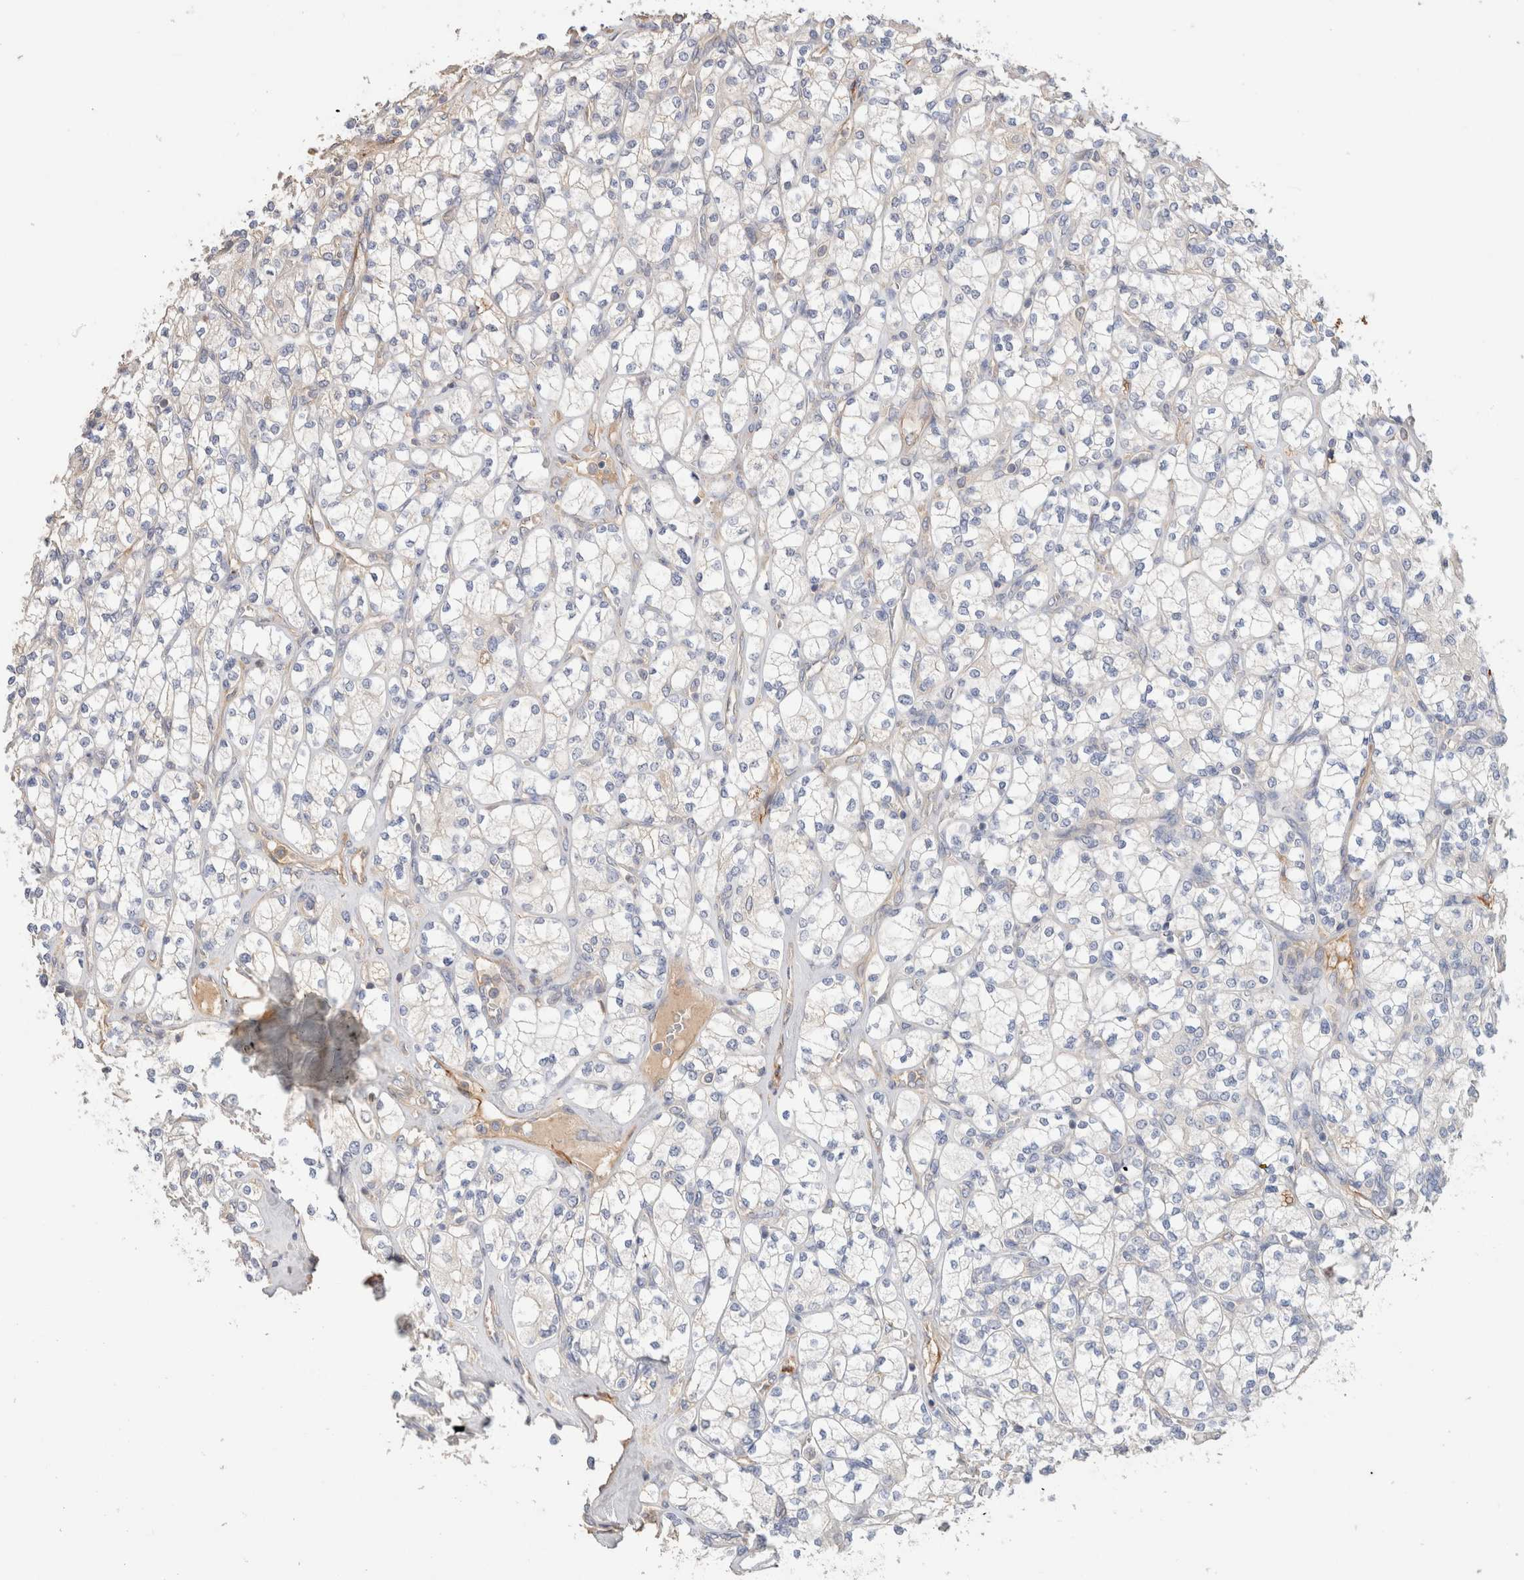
{"staining": {"intensity": "negative", "quantity": "none", "location": "none"}, "tissue": "renal cancer", "cell_type": "Tumor cells", "image_type": "cancer", "snomed": [{"axis": "morphology", "description": "Adenocarcinoma, NOS"}, {"axis": "topography", "description": "Kidney"}], "caption": "Tumor cells show no significant staining in renal cancer (adenocarcinoma).", "gene": "PROS1", "patient": {"sex": "male", "age": 77}}